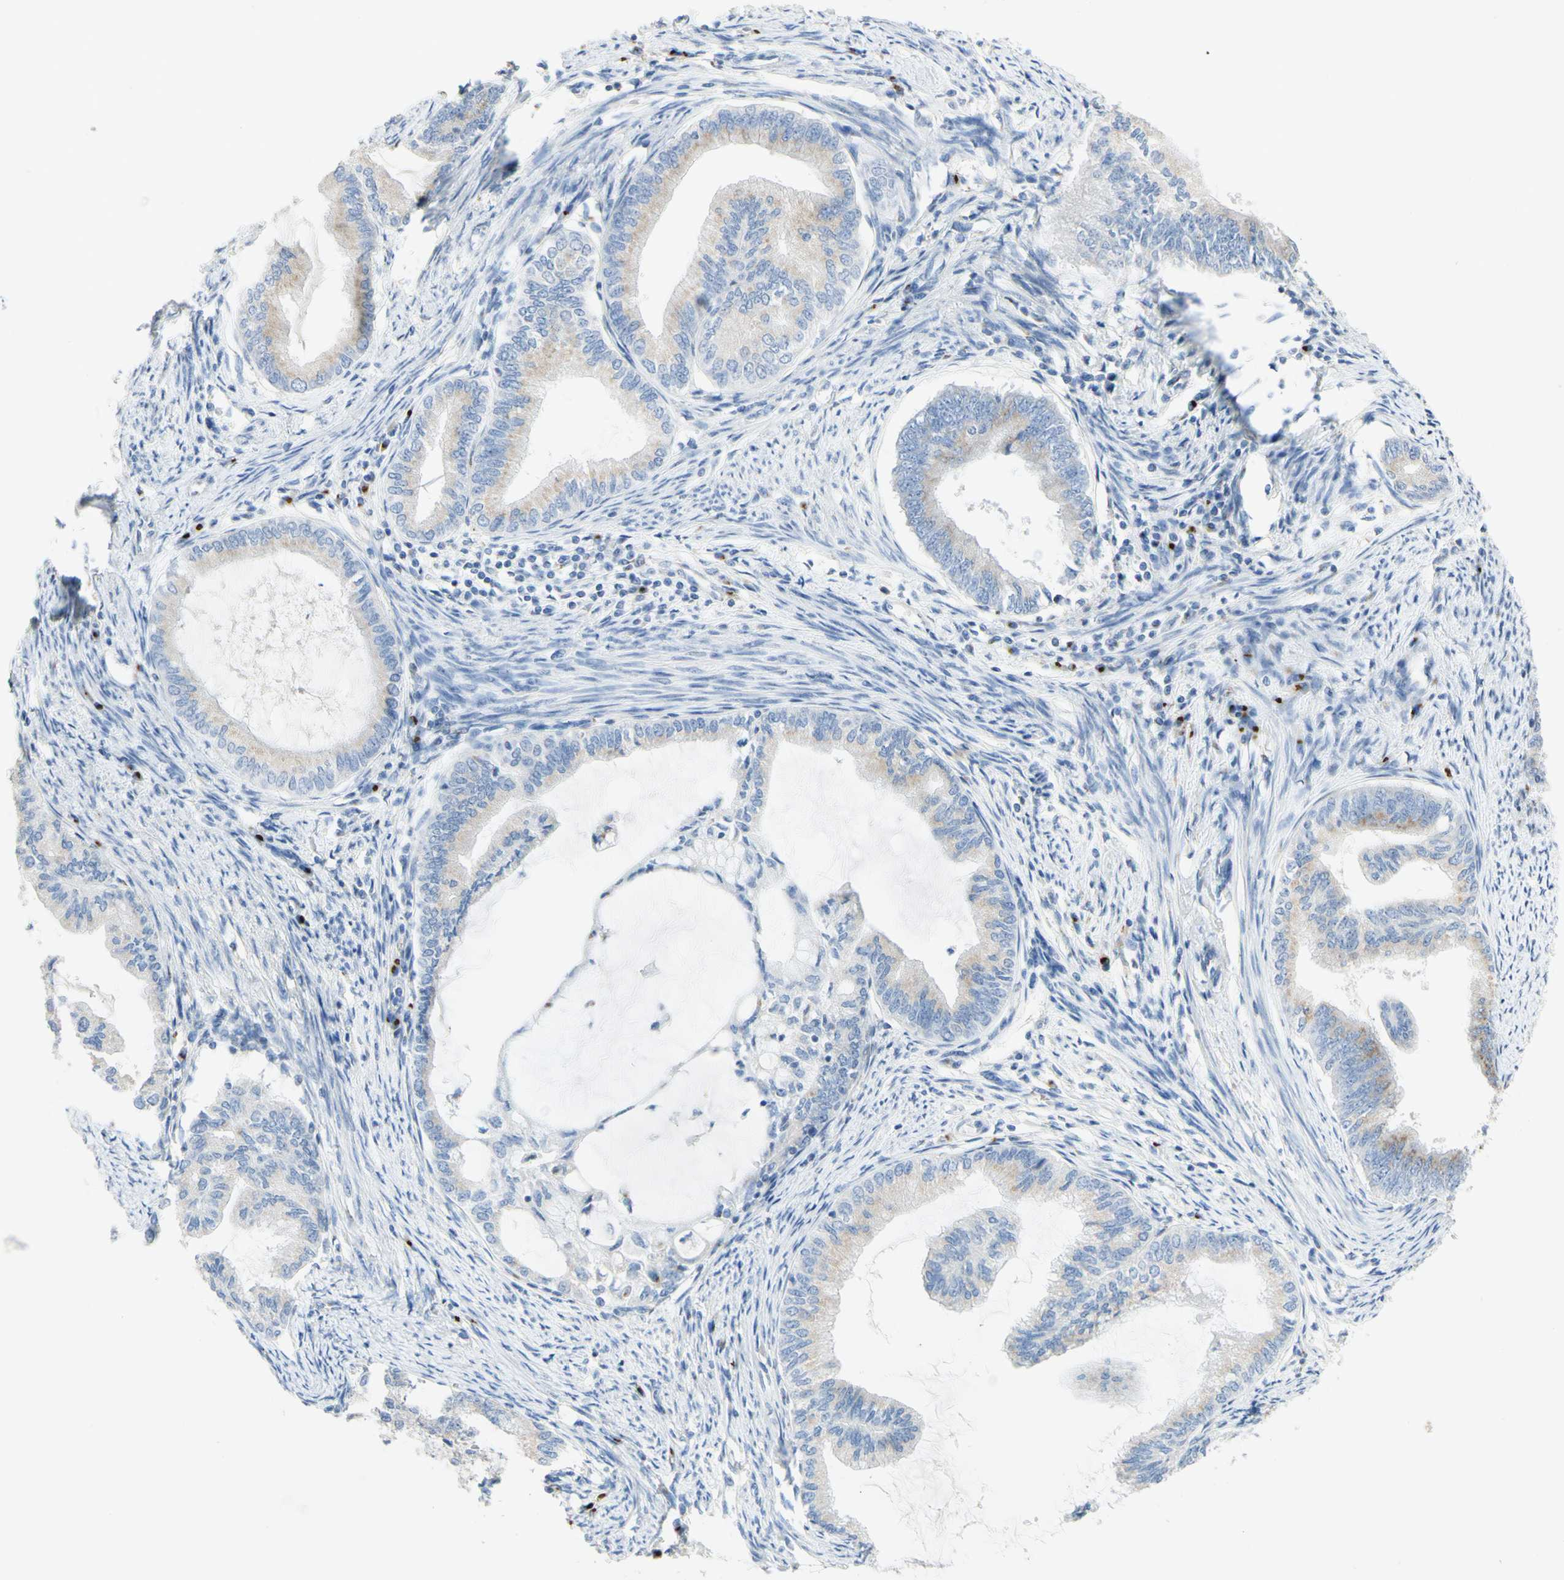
{"staining": {"intensity": "weak", "quantity": ">75%", "location": "cytoplasmic/membranous"}, "tissue": "endometrial cancer", "cell_type": "Tumor cells", "image_type": "cancer", "snomed": [{"axis": "morphology", "description": "Adenocarcinoma, NOS"}, {"axis": "topography", "description": "Endometrium"}], "caption": "The histopathology image reveals a brown stain indicating the presence of a protein in the cytoplasmic/membranous of tumor cells in adenocarcinoma (endometrial).", "gene": "MANEA", "patient": {"sex": "female", "age": 86}}